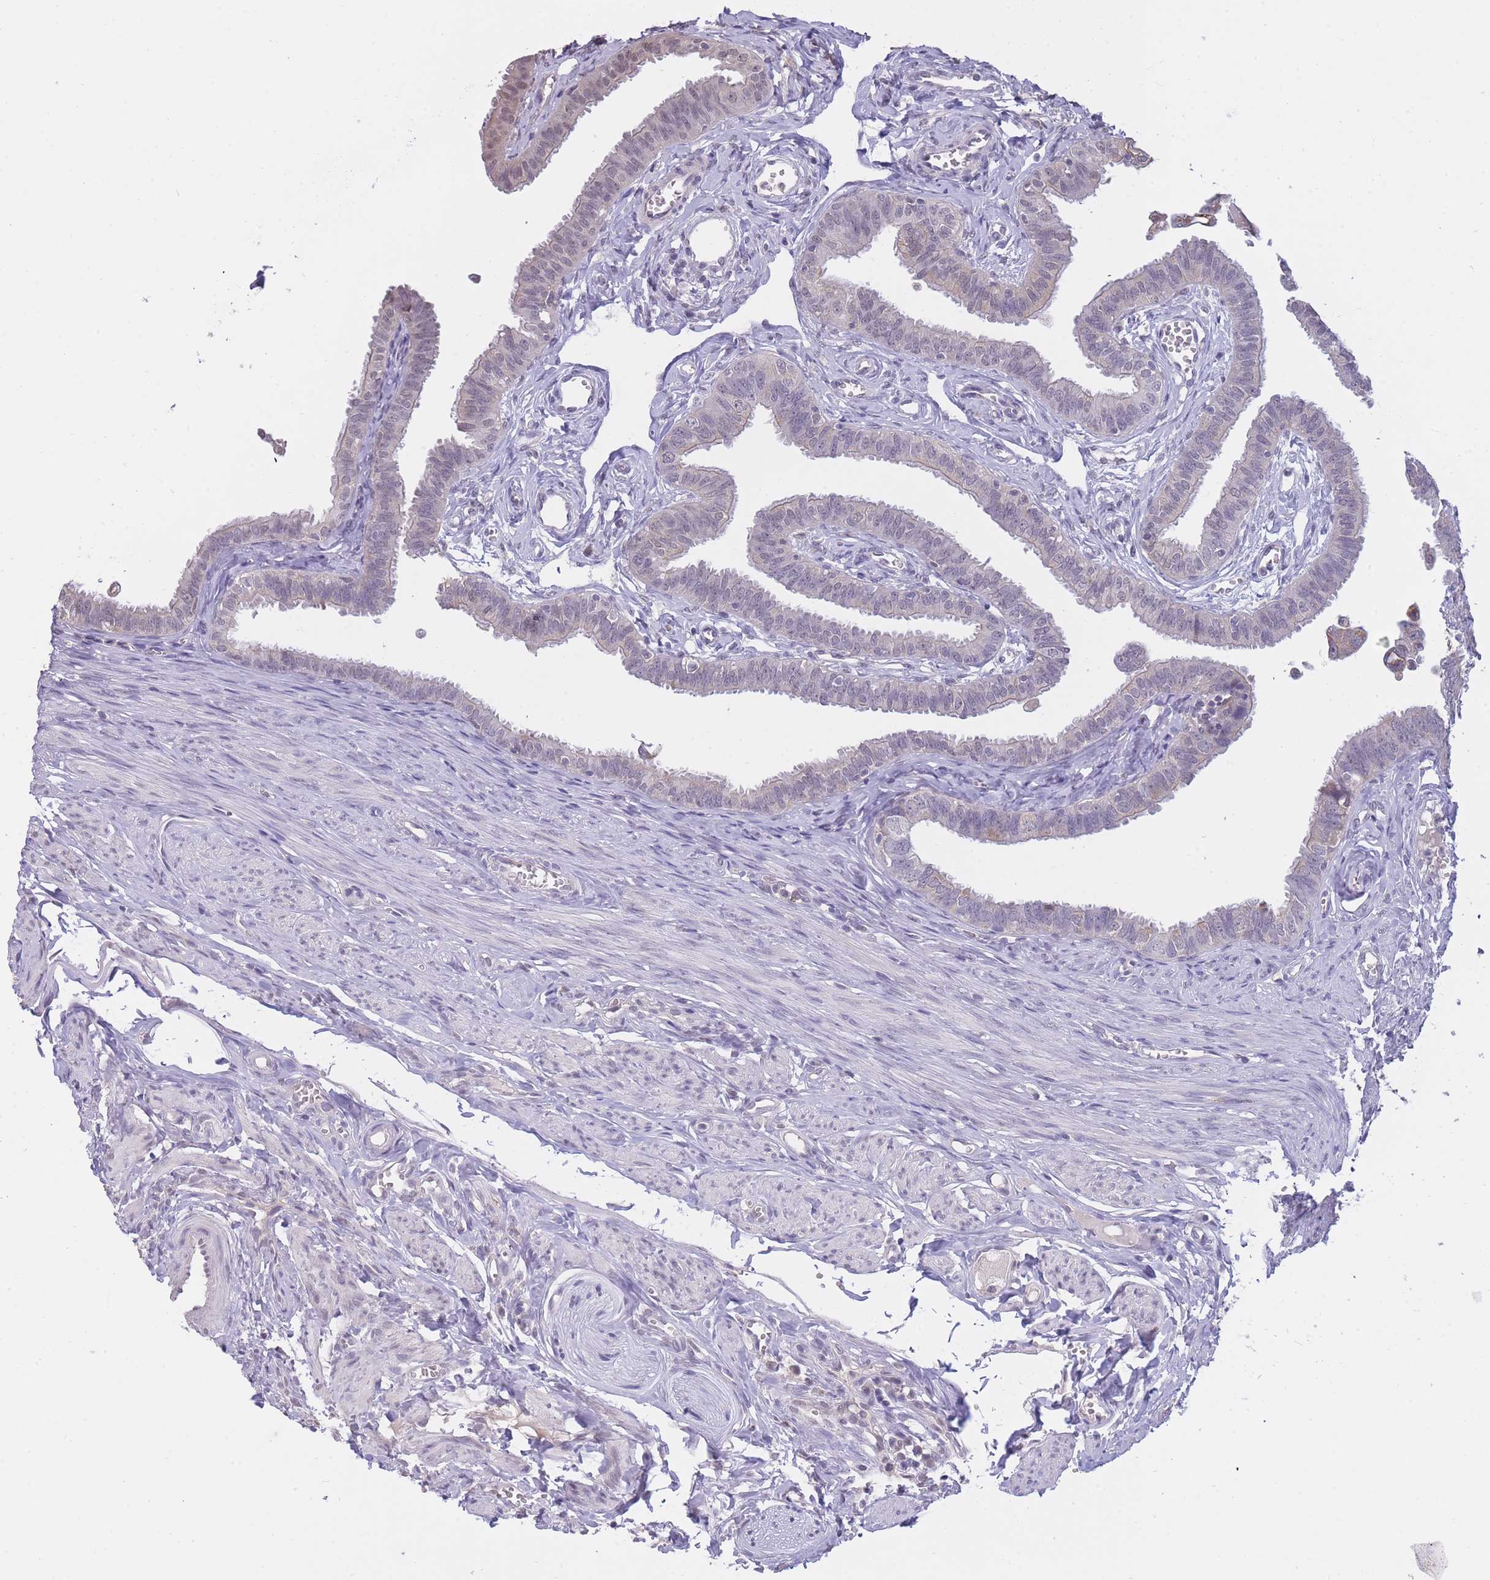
{"staining": {"intensity": "negative", "quantity": "none", "location": "none"}, "tissue": "fallopian tube", "cell_type": "Glandular cells", "image_type": "normal", "snomed": [{"axis": "morphology", "description": "Normal tissue, NOS"}, {"axis": "morphology", "description": "Carcinoma, NOS"}, {"axis": "topography", "description": "Fallopian tube"}, {"axis": "topography", "description": "Ovary"}], "caption": "Micrograph shows no protein expression in glandular cells of benign fallopian tube. (Brightfield microscopy of DAB (3,3'-diaminobenzidine) immunohistochemistry (IHC) at high magnification).", "gene": "GOLGA6L1", "patient": {"sex": "female", "age": 59}}